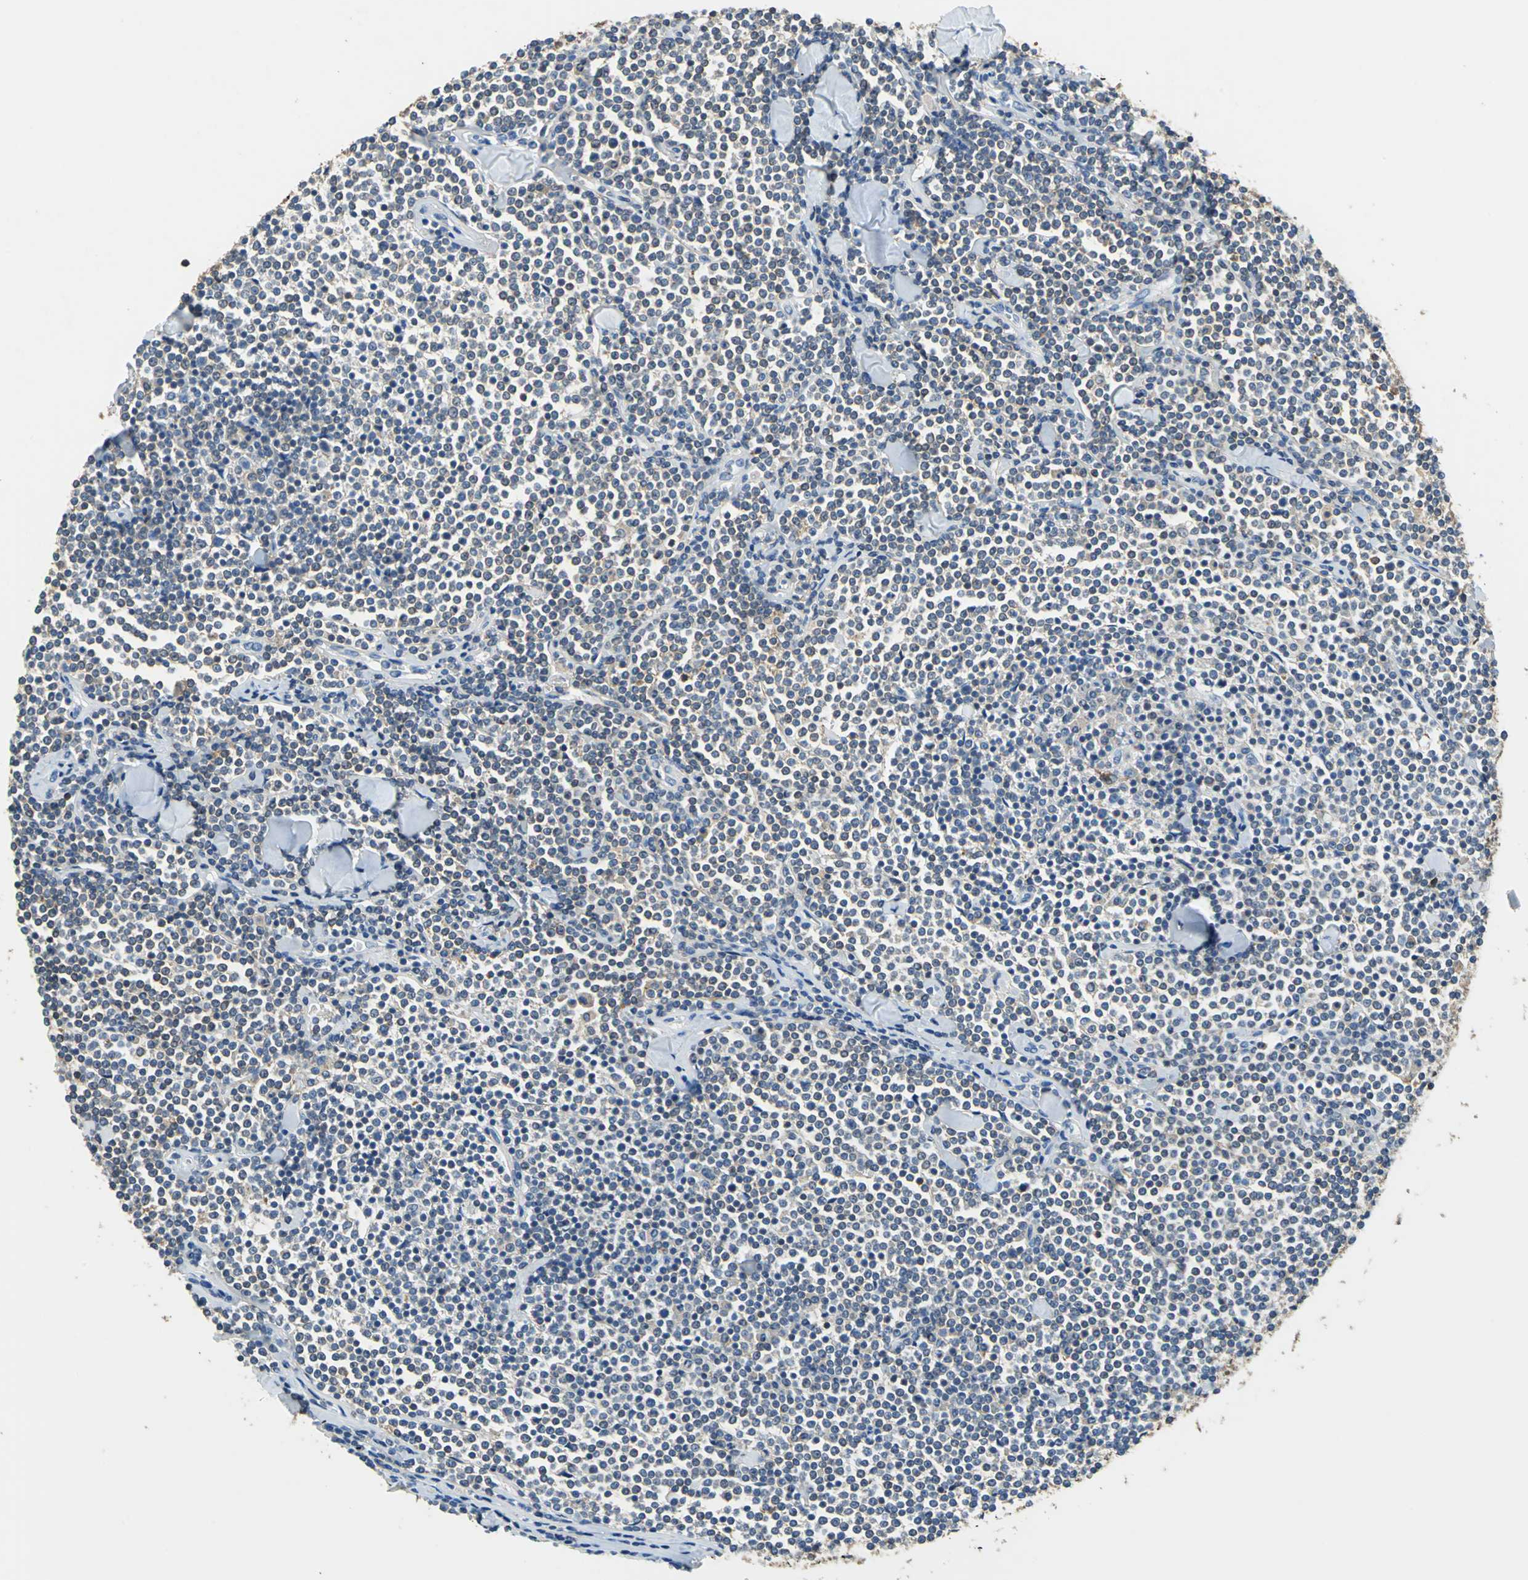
{"staining": {"intensity": "negative", "quantity": "none", "location": "none"}, "tissue": "lymphoma", "cell_type": "Tumor cells", "image_type": "cancer", "snomed": [{"axis": "morphology", "description": "Malignant lymphoma, non-Hodgkin's type, Low grade"}, {"axis": "topography", "description": "Soft tissue"}], "caption": "Immunohistochemical staining of human lymphoma demonstrates no significant staining in tumor cells.", "gene": "PRKCA", "patient": {"sex": "male", "age": 92}}